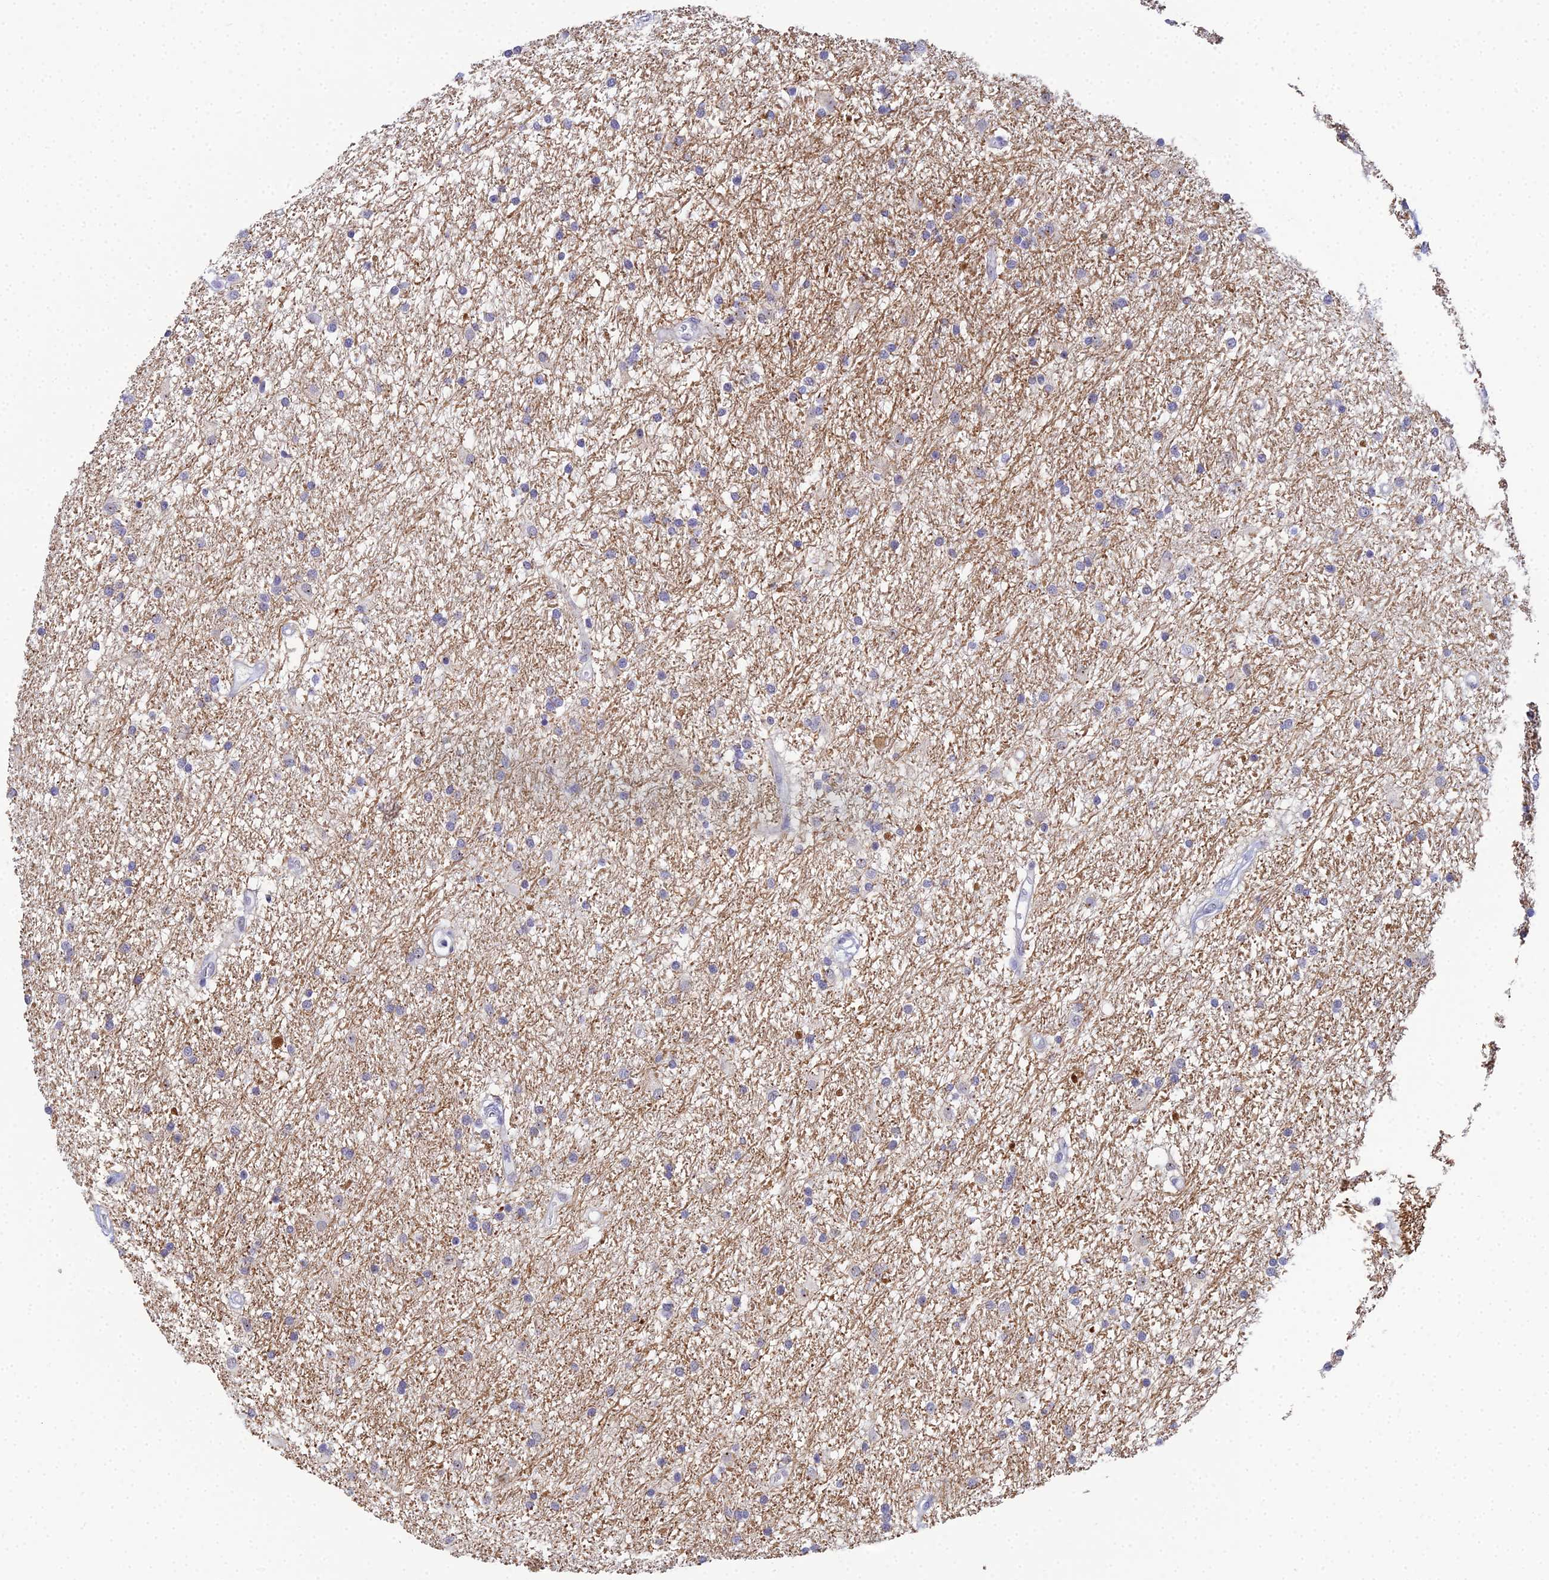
{"staining": {"intensity": "negative", "quantity": "none", "location": "none"}, "tissue": "glioma", "cell_type": "Tumor cells", "image_type": "cancer", "snomed": [{"axis": "morphology", "description": "Glioma, malignant, High grade"}, {"axis": "topography", "description": "Brain"}], "caption": "Histopathology image shows no significant protein staining in tumor cells of glioma. (IHC, brightfield microscopy, high magnification).", "gene": "PLPP4", "patient": {"sex": "male", "age": 77}}